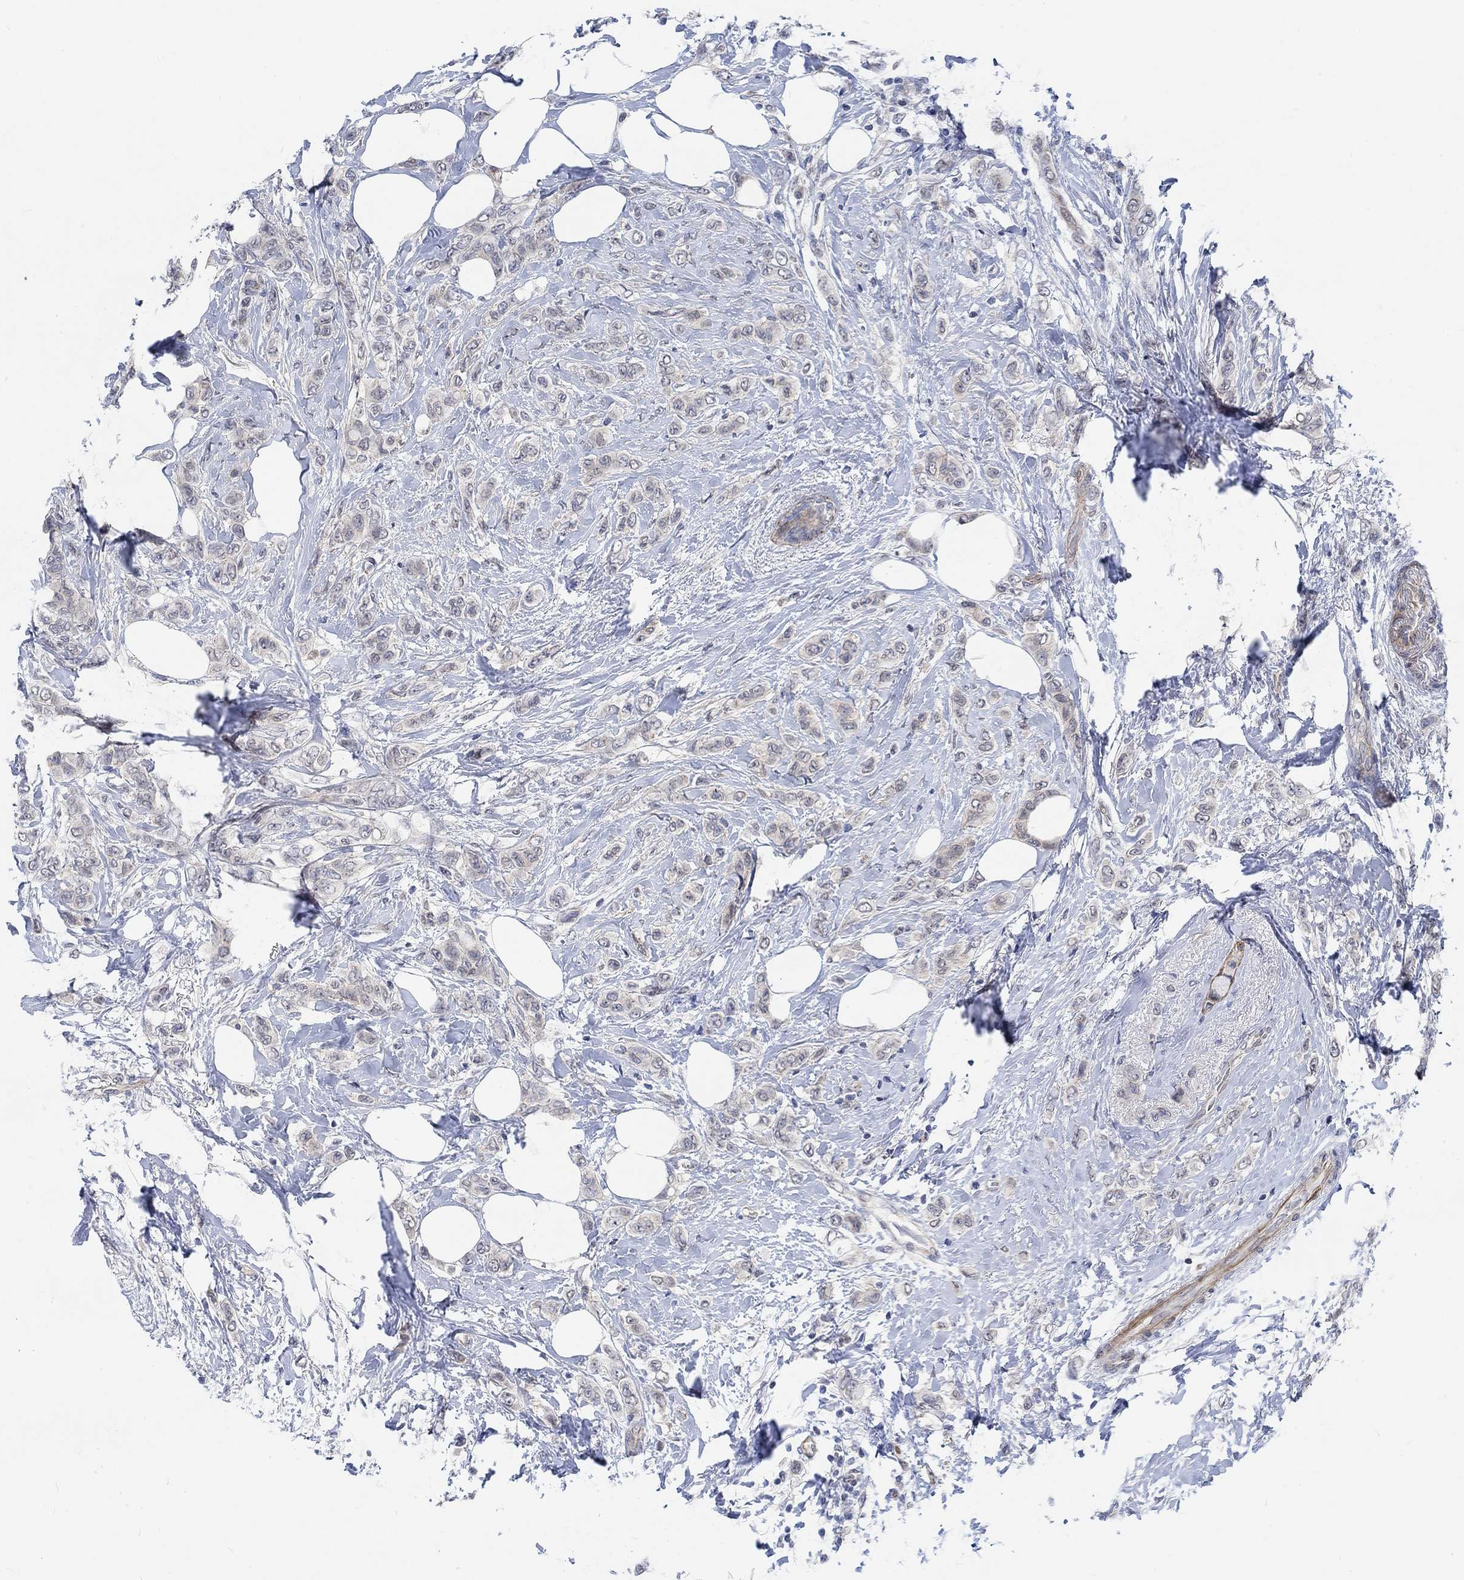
{"staining": {"intensity": "weak", "quantity": "<25%", "location": "cytoplasmic/membranous"}, "tissue": "breast cancer", "cell_type": "Tumor cells", "image_type": "cancer", "snomed": [{"axis": "morphology", "description": "Lobular carcinoma"}, {"axis": "topography", "description": "Breast"}], "caption": "IHC histopathology image of breast cancer stained for a protein (brown), which exhibits no staining in tumor cells. The staining was performed using DAB (3,3'-diaminobenzidine) to visualize the protein expression in brown, while the nuclei were stained in blue with hematoxylin (Magnification: 20x).", "gene": "KCNH8", "patient": {"sex": "female", "age": 66}}